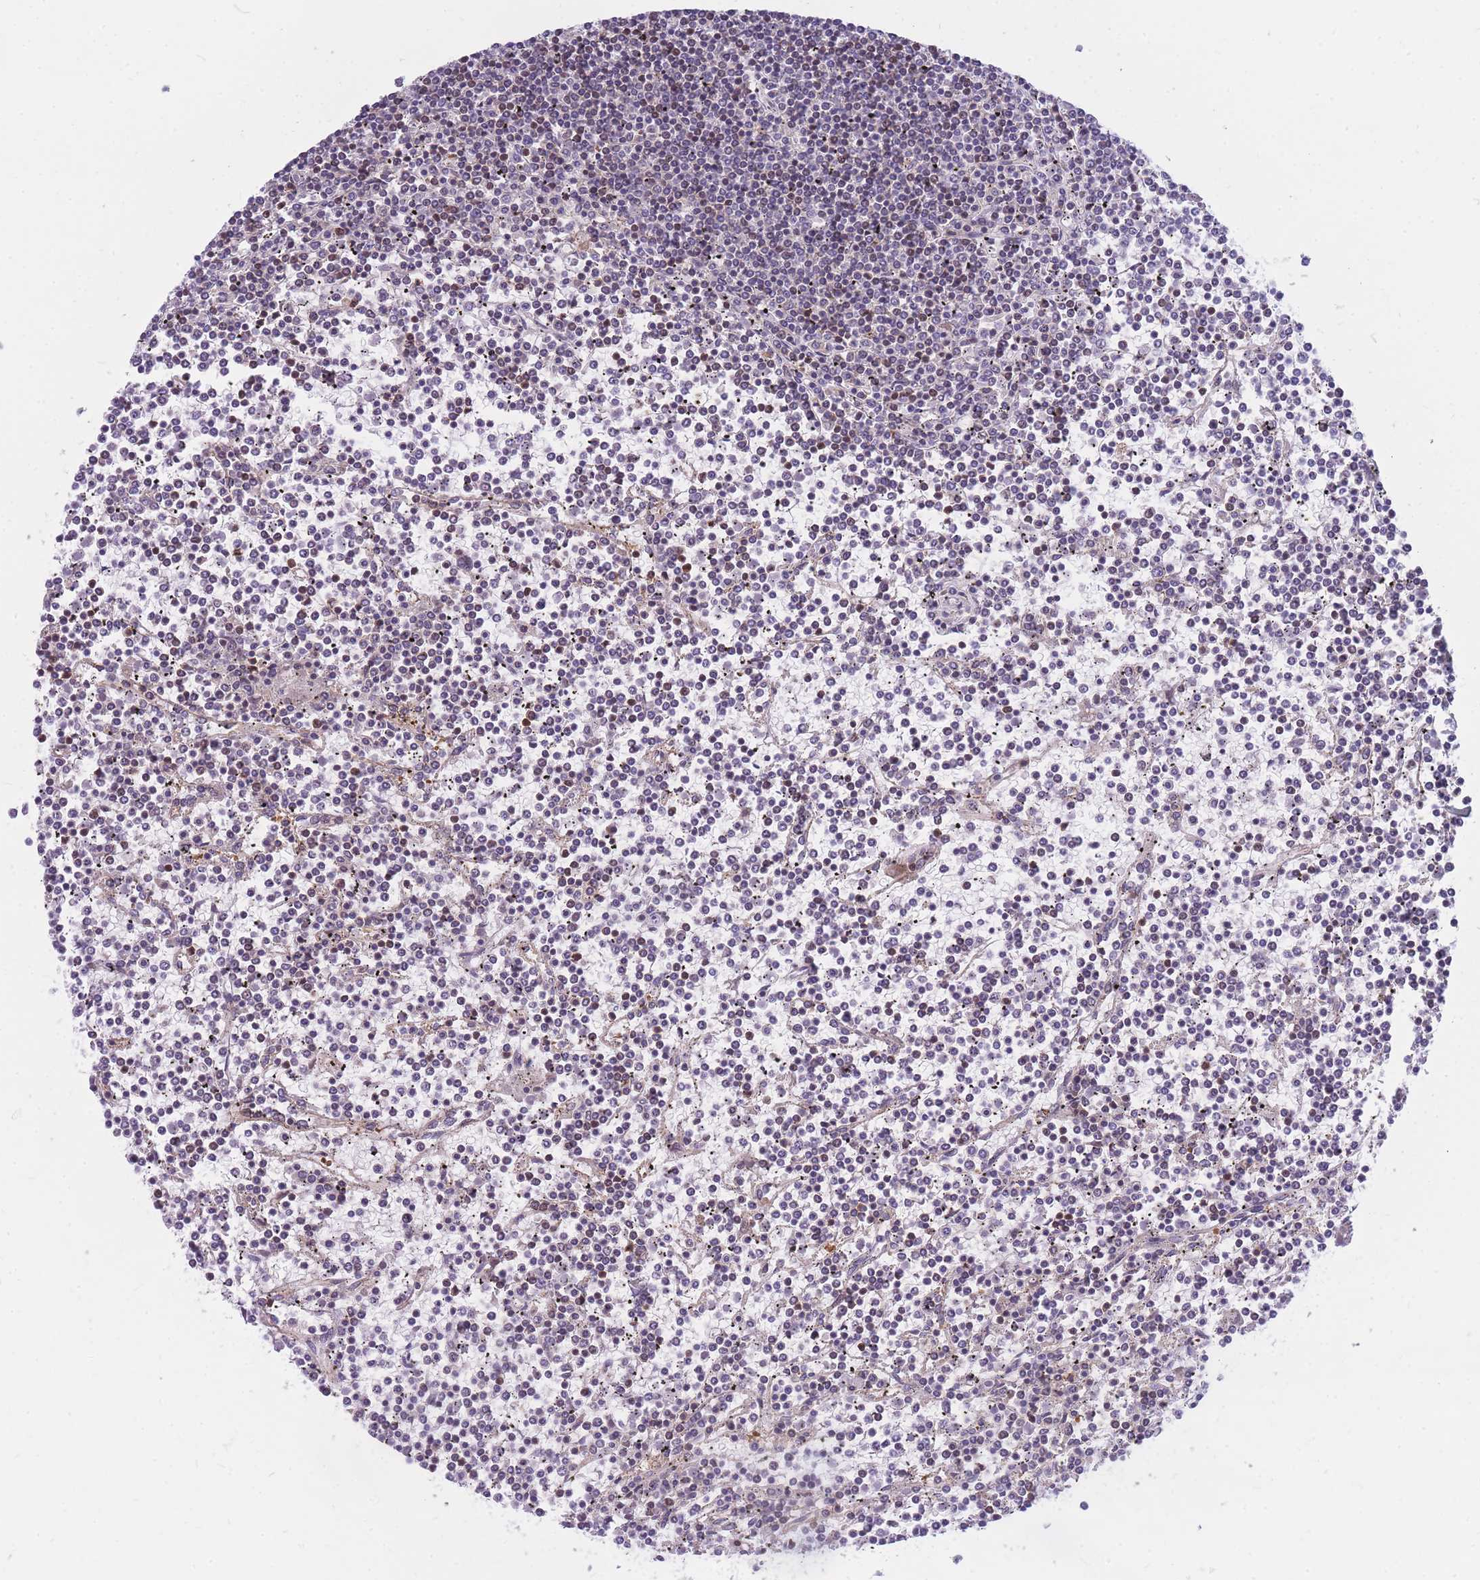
{"staining": {"intensity": "moderate", "quantity": "<25%", "location": "nuclear"}, "tissue": "lymphoma", "cell_type": "Tumor cells", "image_type": "cancer", "snomed": [{"axis": "morphology", "description": "Malignant lymphoma, non-Hodgkin's type, Low grade"}, {"axis": "topography", "description": "Spleen"}], "caption": "There is low levels of moderate nuclear expression in tumor cells of lymphoma, as demonstrated by immunohistochemical staining (brown color).", "gene": "CRACD", "patient": {"sex": "female", "age": 19}}